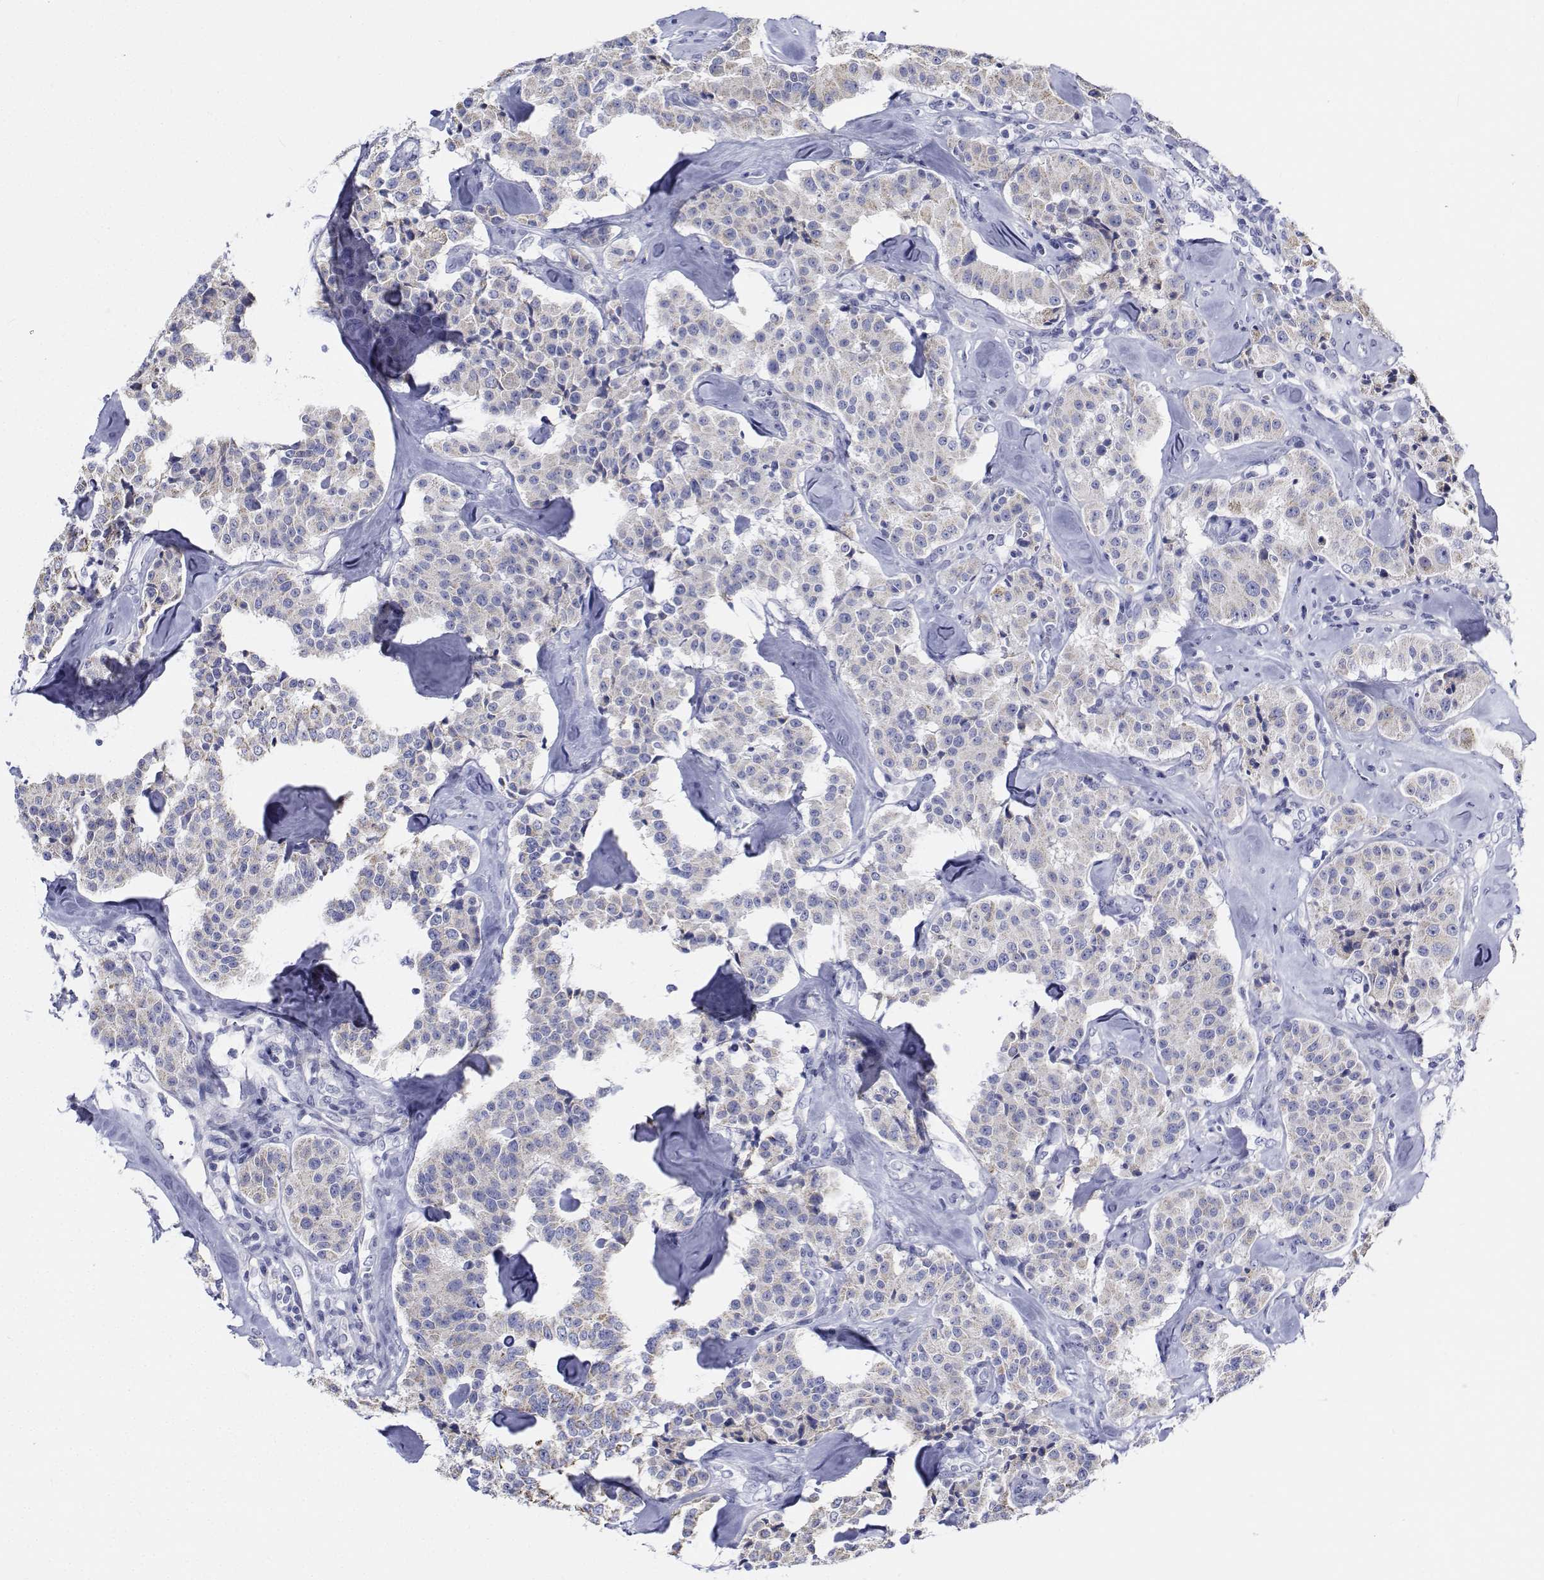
{"staining": {"intensity": "negative", "quantity": "none", "location": "none"}, "tissue": "carcinoid", "cell_type": "Tumor cells", "image_type": "cancer", "snomed": [{"axis": "morphology", "description": "Carcinoid, malignant, NOS"}, {"axis": "topography", "description": "Pancreas"}], "caption": "This micrograph is of malignant carcinoid stained with immunohistochemistry (IHC) to label a protein in brown with the nuclei are counter-stained blue. There is no positivity in tumor cells.", "gene": "CDHR3", "patient": {"sex": "male", "age": 41}}